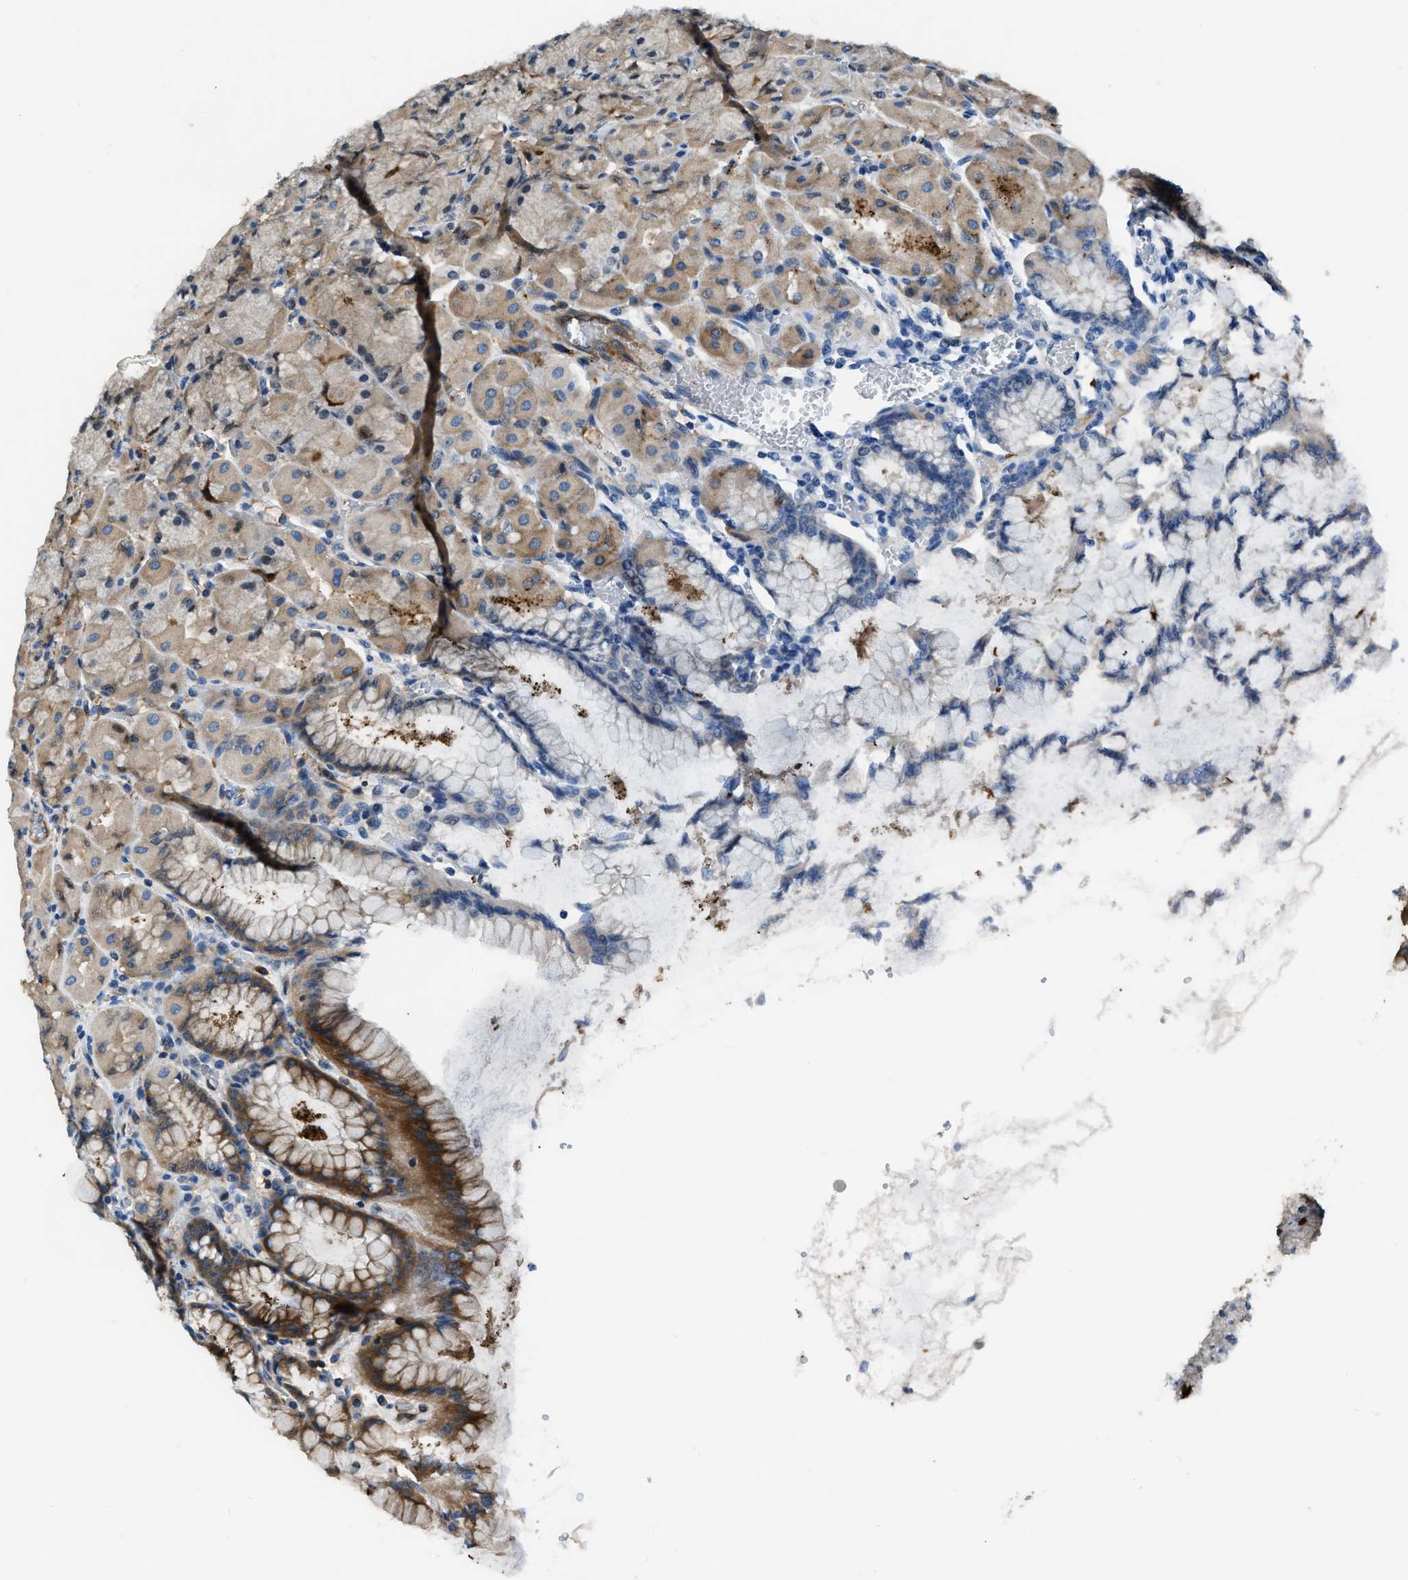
{"staining": {"intensity": "moderate", "quantity": ">75%", "location": "cytoplasmic/membranous"}, "tissue": "stomach", "cell_type": "Glandular cells", "image_type": "normal", "snomed": [{"axis": "morphology", "description": "Normal tissue, NOS"}, {"axis": "topography", "description": "Stomach, upper"}], "caption": "Brown immunohistochemical staining in unremarkable stomach shows moderate cytoplasmic/membranous expression in approximately >75% of glandular cells. (IHC, brightfield microscopy, high magnification).", "gene": "PFKP", "patient": {"sex": "female", "age": 56}}